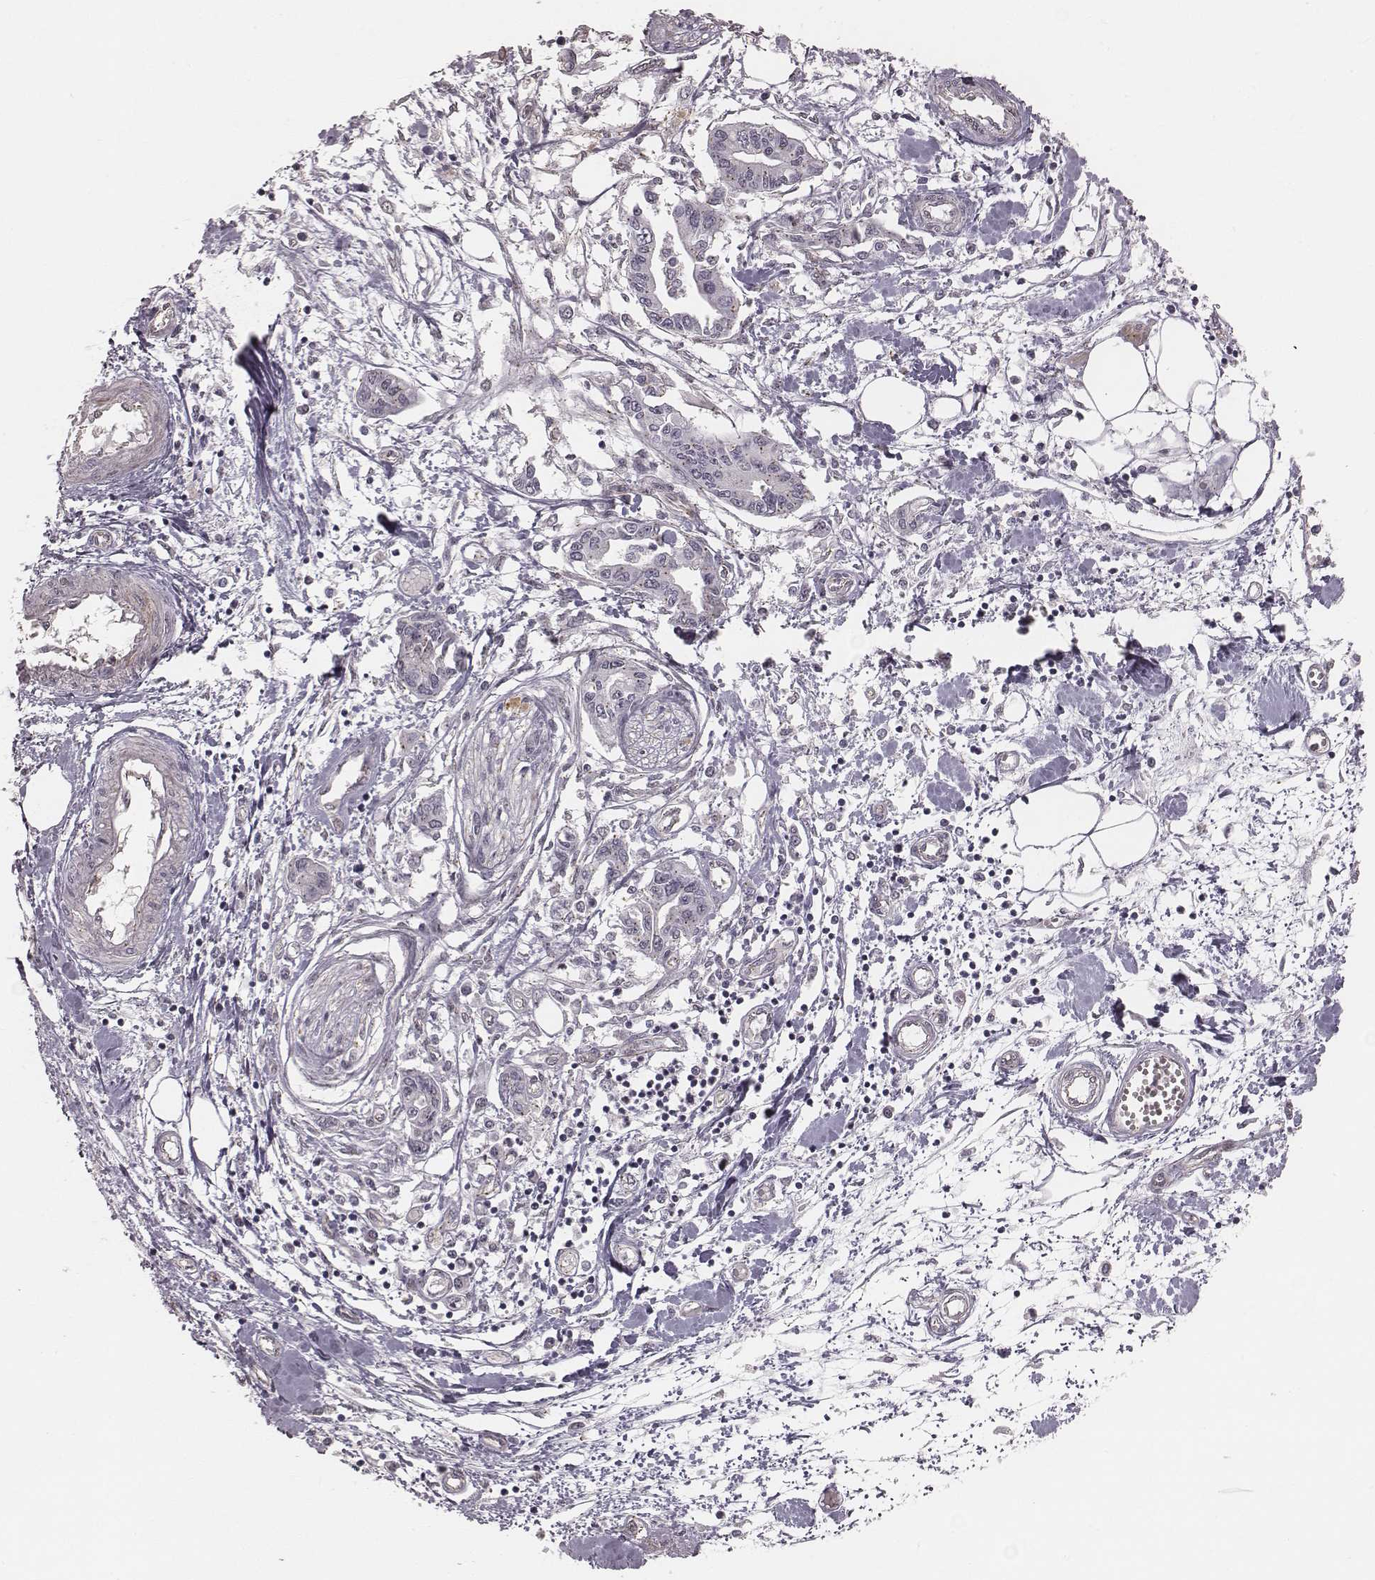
{"staining": {"intensity": "negative", "quantity": "none", "location": "none"}, "tissue": "pancreatic cancer", "cell_type": "Tumor cells", "image_type": "cancer", "snomed": [{"axis": "morphology", "description": "Adenocarcinoma, NOS"}, {"axis": "topography", "description": "Pancreas"}], "caption": "Micrograph shows no protein expression in tumor cells of pancreatic adenocarcinoma tissue.", "gene": "SLC7A4", "patient": {"sex": "male", "age": 60}}